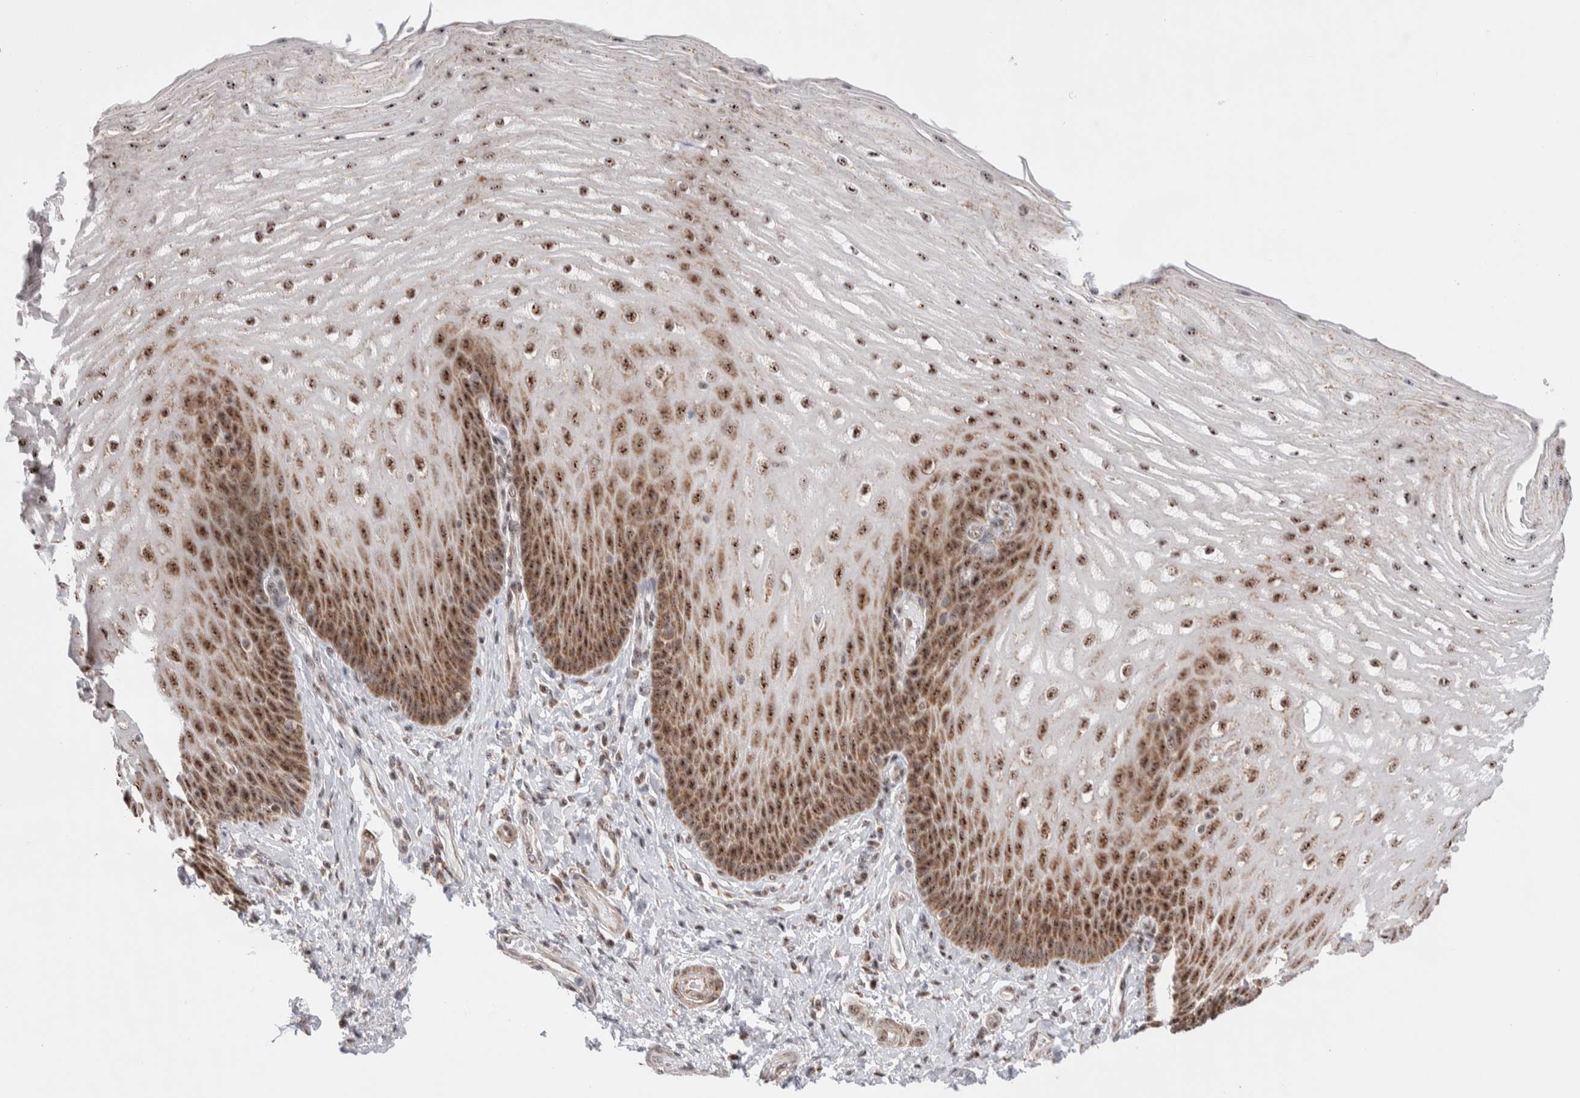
{"staining": {"intensity": "strong", "quantity": ">75%", "location": "cytoplasmic/membranous,nuclear"}, "tissue": "esophagus", "cell_type": "Squamous epithelial cells", "image_type": "normal", "snomed": [{"axis": "morphology", "description": "Normal tissue, NOS"}, {"axis": "topography", "description": "Esophagus"}], "caption": "IHC photomicrograph of normal human esophagus stained for a protein (brown), which displays high levels of strong cytoplasmic/membranous,nuclear expression in approximately >75% of squamous epithelial cells.", "gene": "ZNF695", "patient": {"sex": "male", "age": 54}}